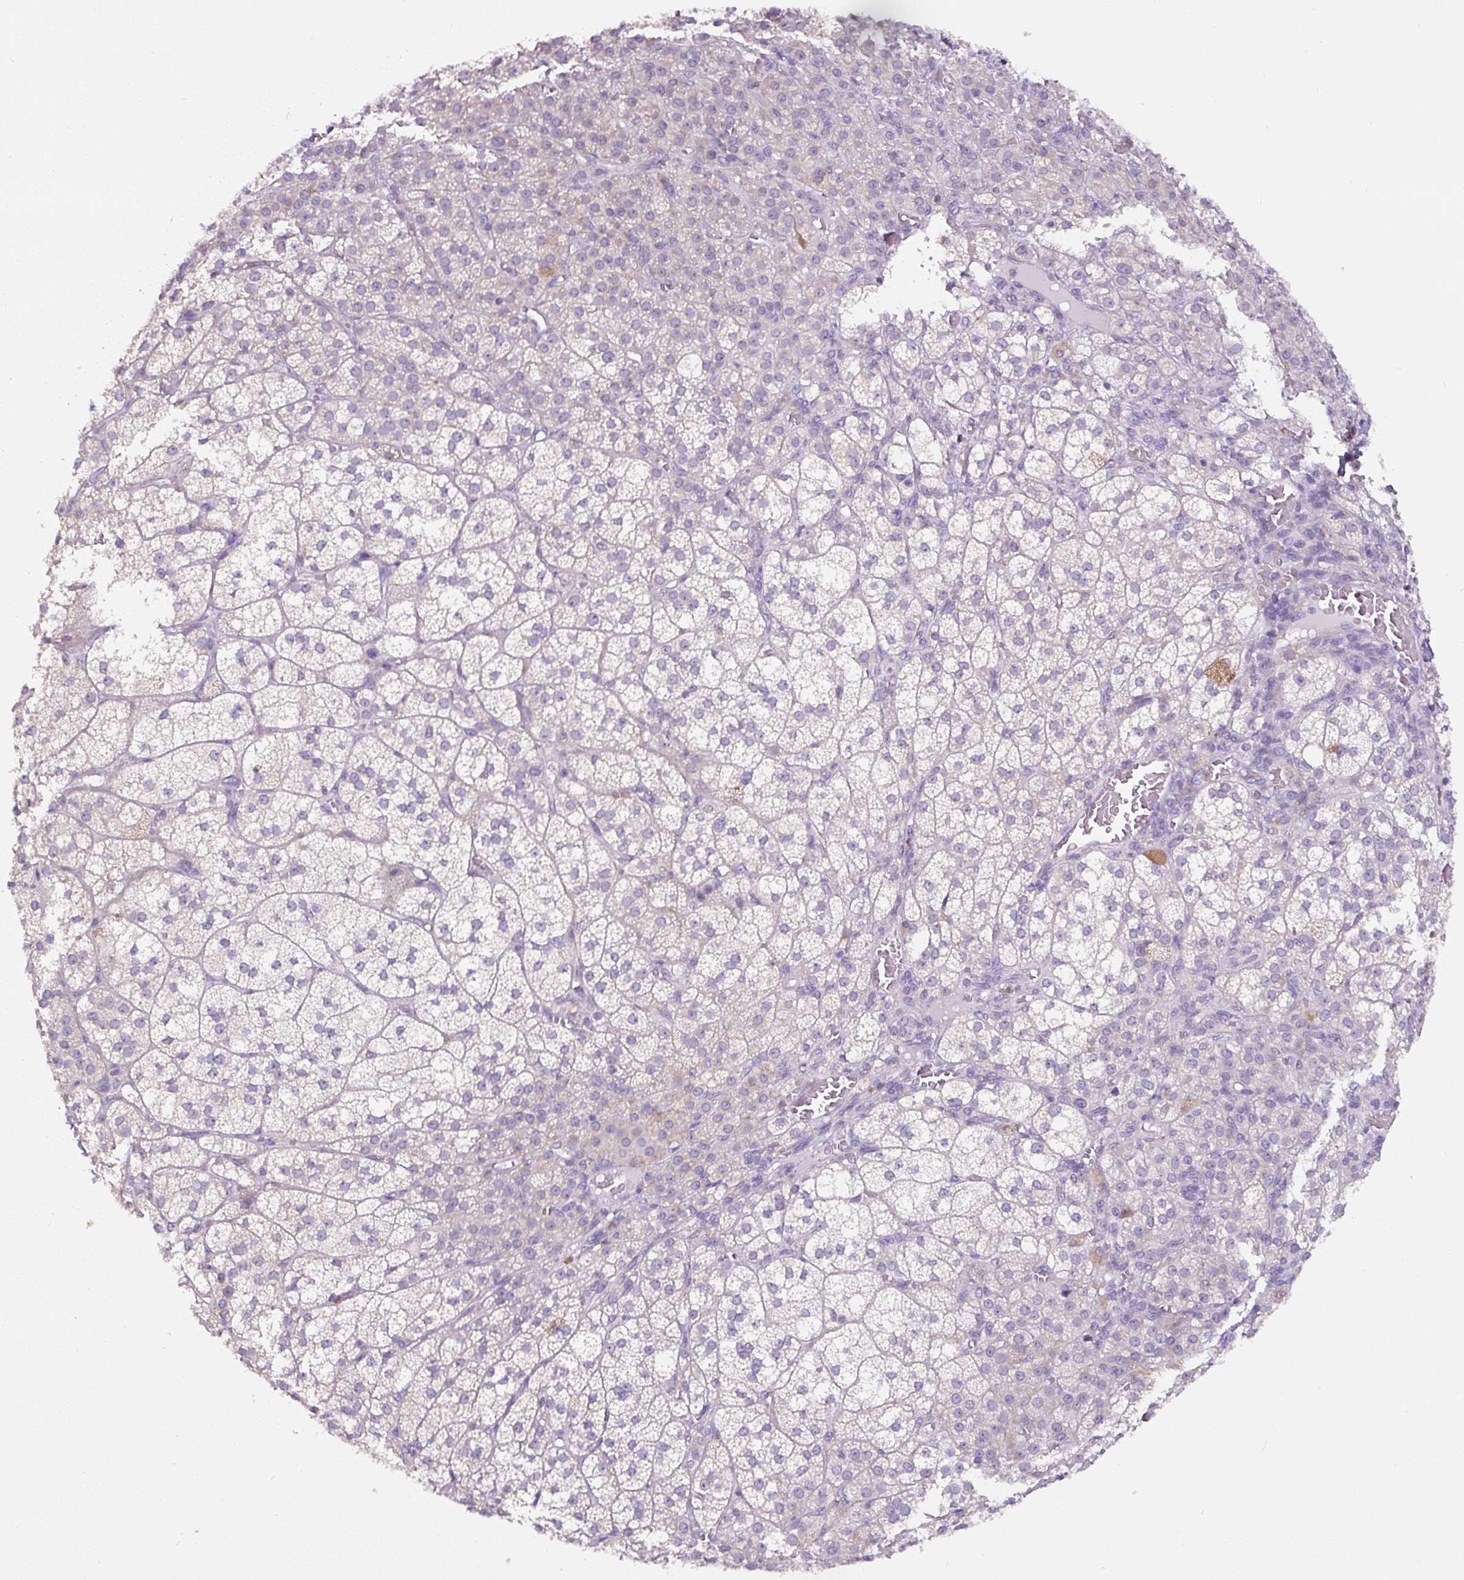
{"staining": {"intensity": "negative", "quantity": "none", "location": "none"}, "tissue": "adrenal gland", "cell_type": "Glandular cells", "image_type": "normal", "snomed": [{"axis": "morphology", "description": "Normal tissue, NOS"}, {"axis": "topography", "description": "Adrenal gland"}], "caption": "This is a image of immunohistochemistry staining of benign adrenal gland, which shows no expression in glandular cells. (Brightfield microscopy of DAB immunohistochemistry (IHC) at high magnification).", "gene": "HPS4", "patient": {"sex": "female", "age": 60}}